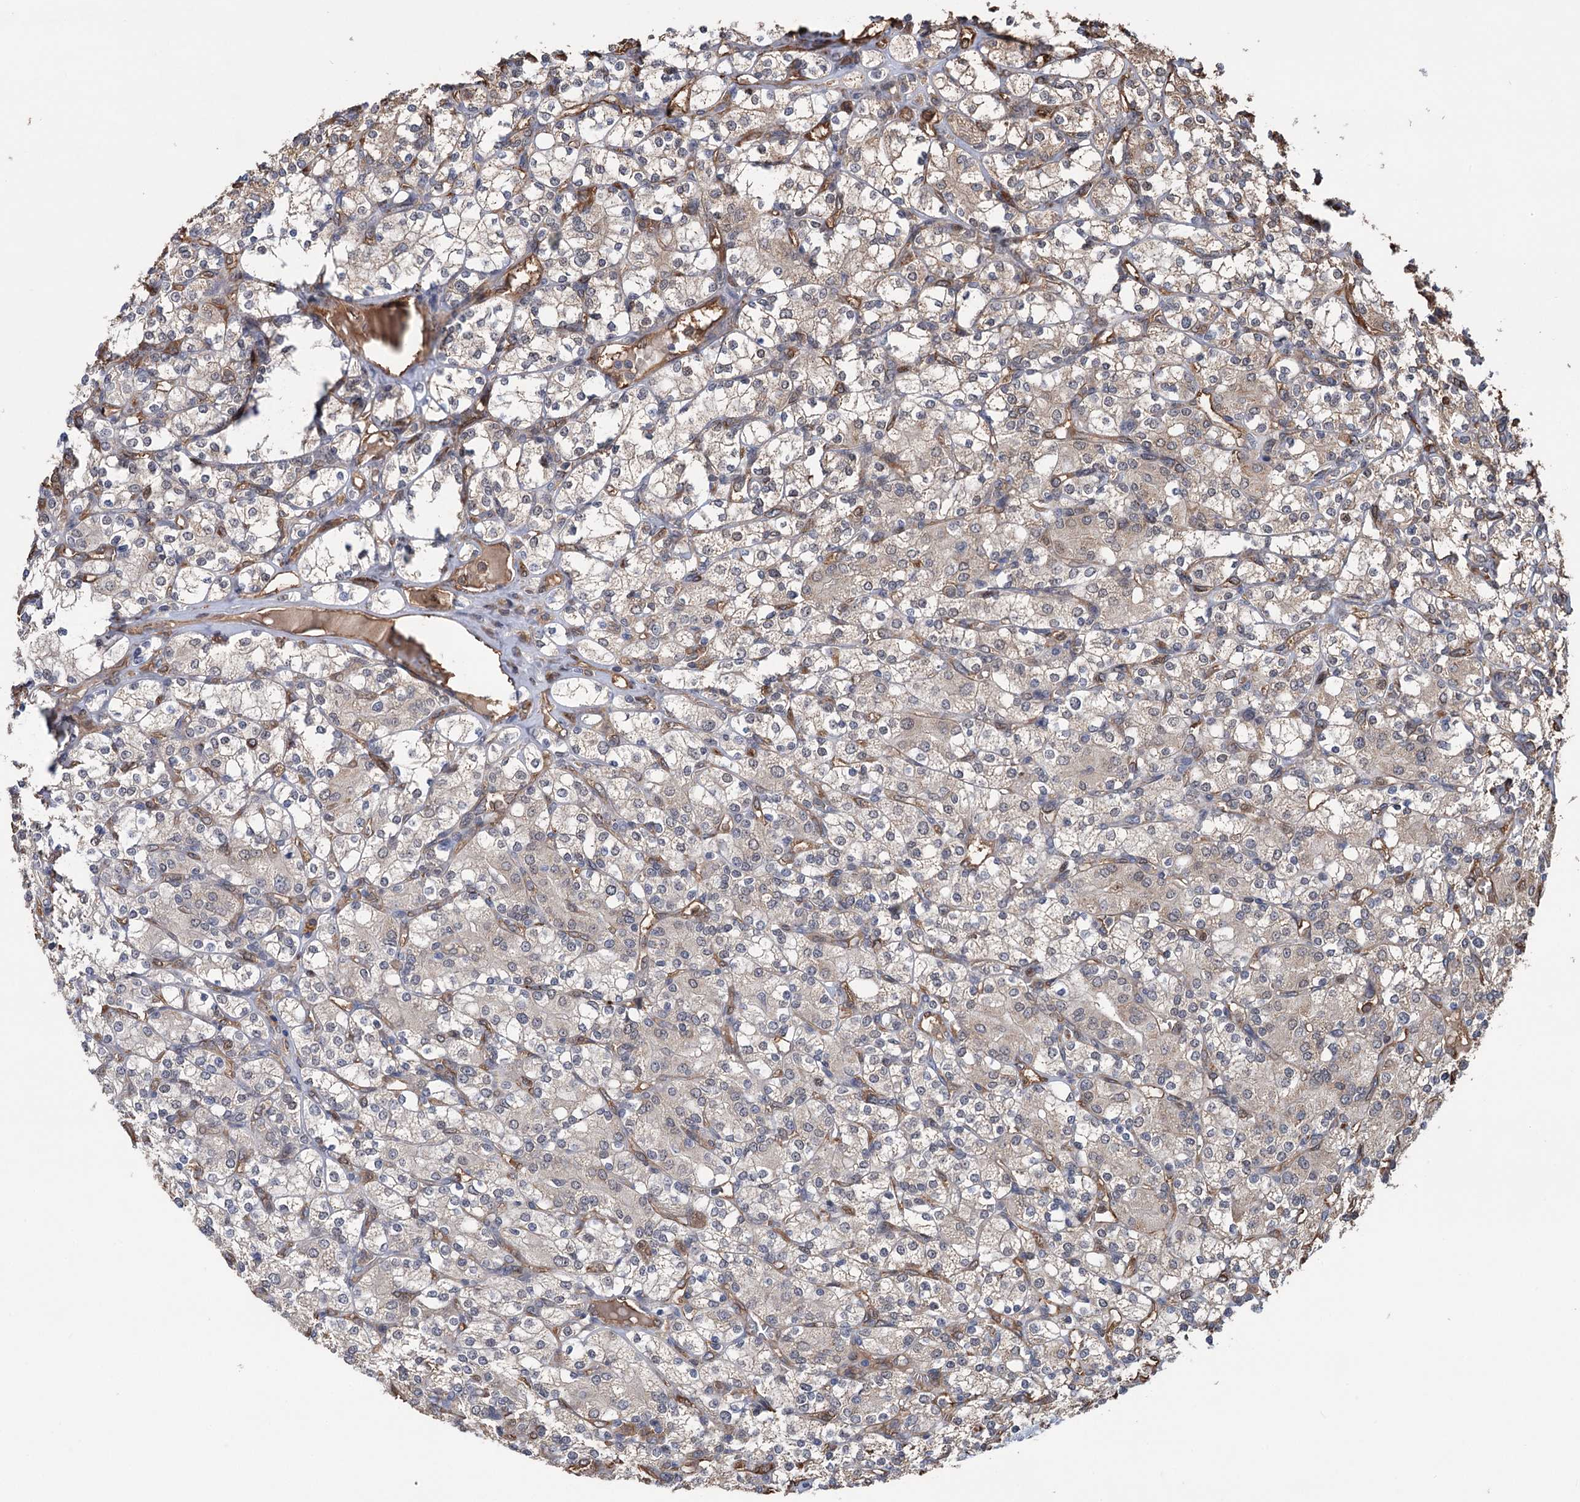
{"staining": {"intensity": "weak", "quantity": "25%-75%", "location": "cytoplasmic/membranous"}, "tissue": "renal cancer", "cell_type": "Tumor cells", "image_type": "cancer", "snomed": [{"axis": "morphology", "description": "Adenocarcinoma, NOS"}, {"axis": "topography", "description": "Kidney"}], "caption": "This is a photomicrograph of IHC staining of adenocarcinoma (renal), which shows weak positivity in the cytoplasmic/membranous of tumor cells.", "gene": "NCAPD2", "patient": {"sex": "male", "age": 77}}